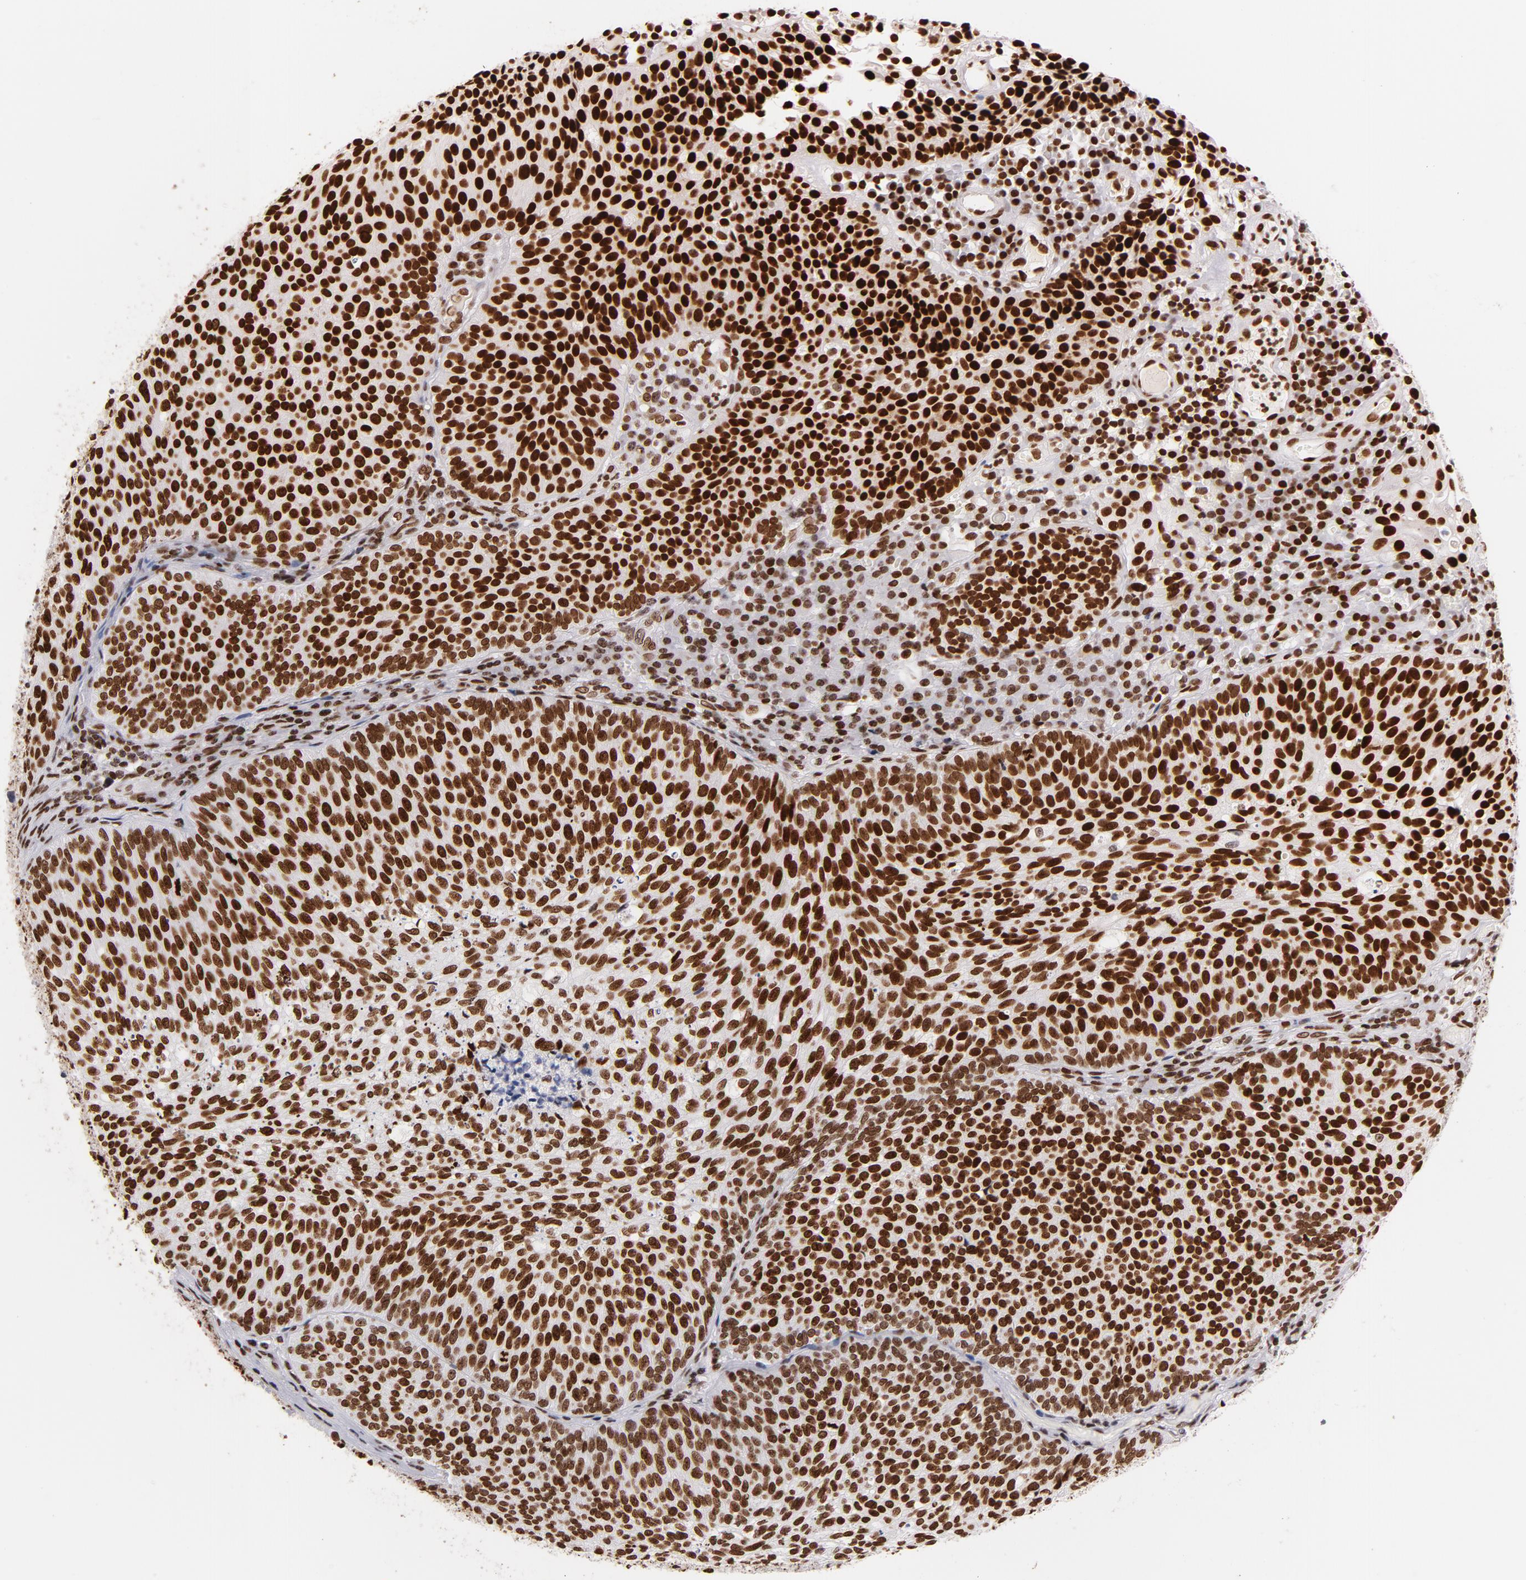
{"staining": {"intensity": "strong", "quantity": ">75%", "location": "nuclear"}, "tissue": "urothelial cancer", "cell_type": "Tumor cells", "image_type": "cancer", "snomed": [{"axis": "morphology", "description": "Urothelial carcinoma, Low grade"}, {"axis": "topography", "description": "Urinary bladder"}], "caption": "Protein expression analysis of urothelial cancer displays strong nuclear expression in about >75% of tumor cells.", "gene": "TOP2B", "patient": {"sex": "male", "age": 85}}